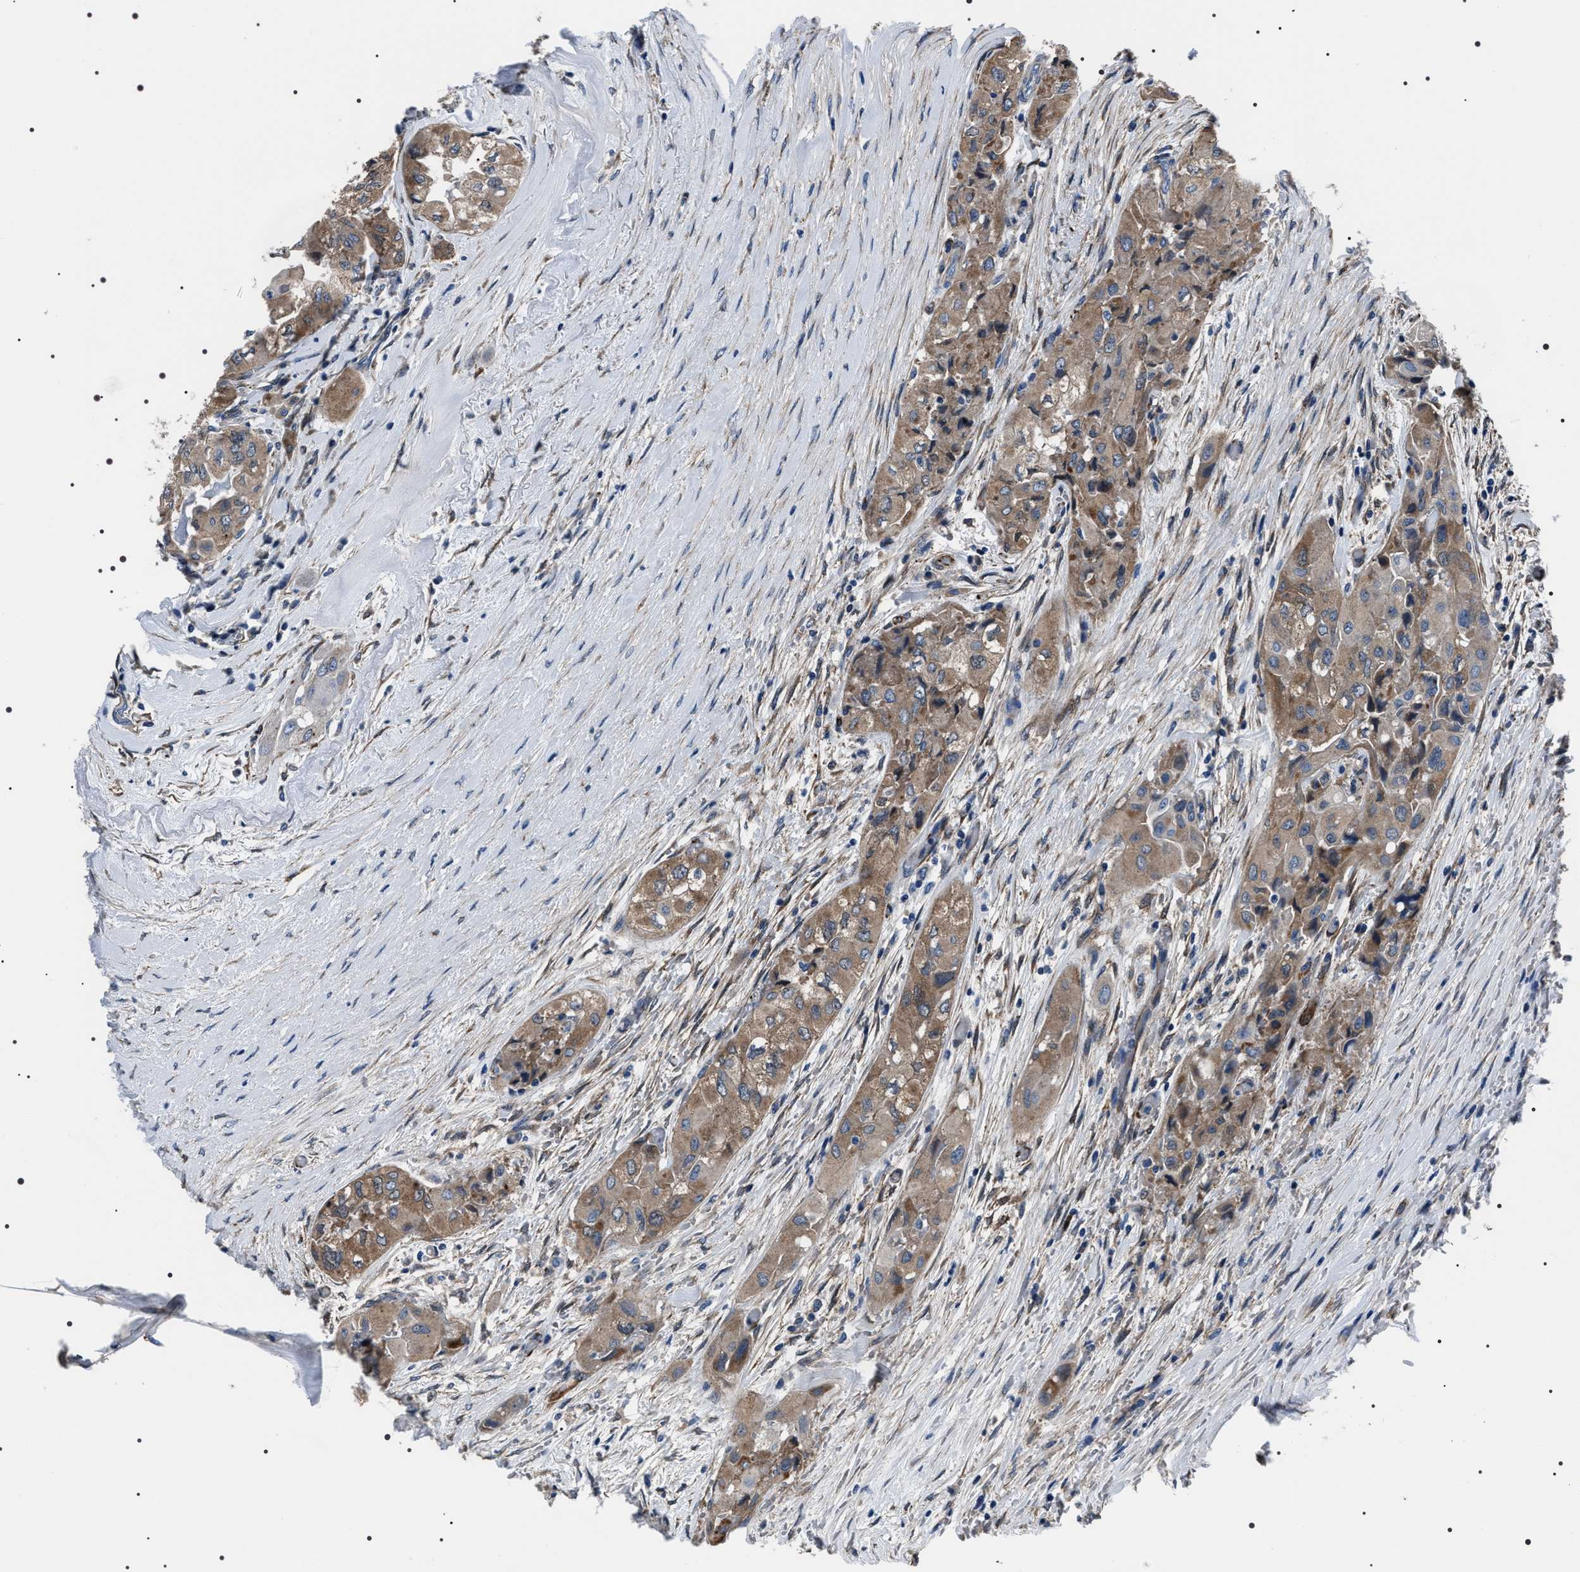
{"staining": {"intensity": "moderate", "quantity": "25%-75%", "location": "cytoplasmic/membranous"}, "tissue": "thyroid cancer", "cell_type": "Tumor cells", "image_type": "cancer", "snomed": [{"axis": "morphology", "description": "Papillary adenocarcinoma, NOS"}, {"axis": "topography", "description": "Thyroid gland"}], "caption": "Immunohistochemical staining of thyroid cancer displays medium levels of moderate cytoplasmic/membranous staining in approximately 25%-75% of tumor cells.", "gene": "BAG2", "patient": {"sex": "female", "age": 59}}